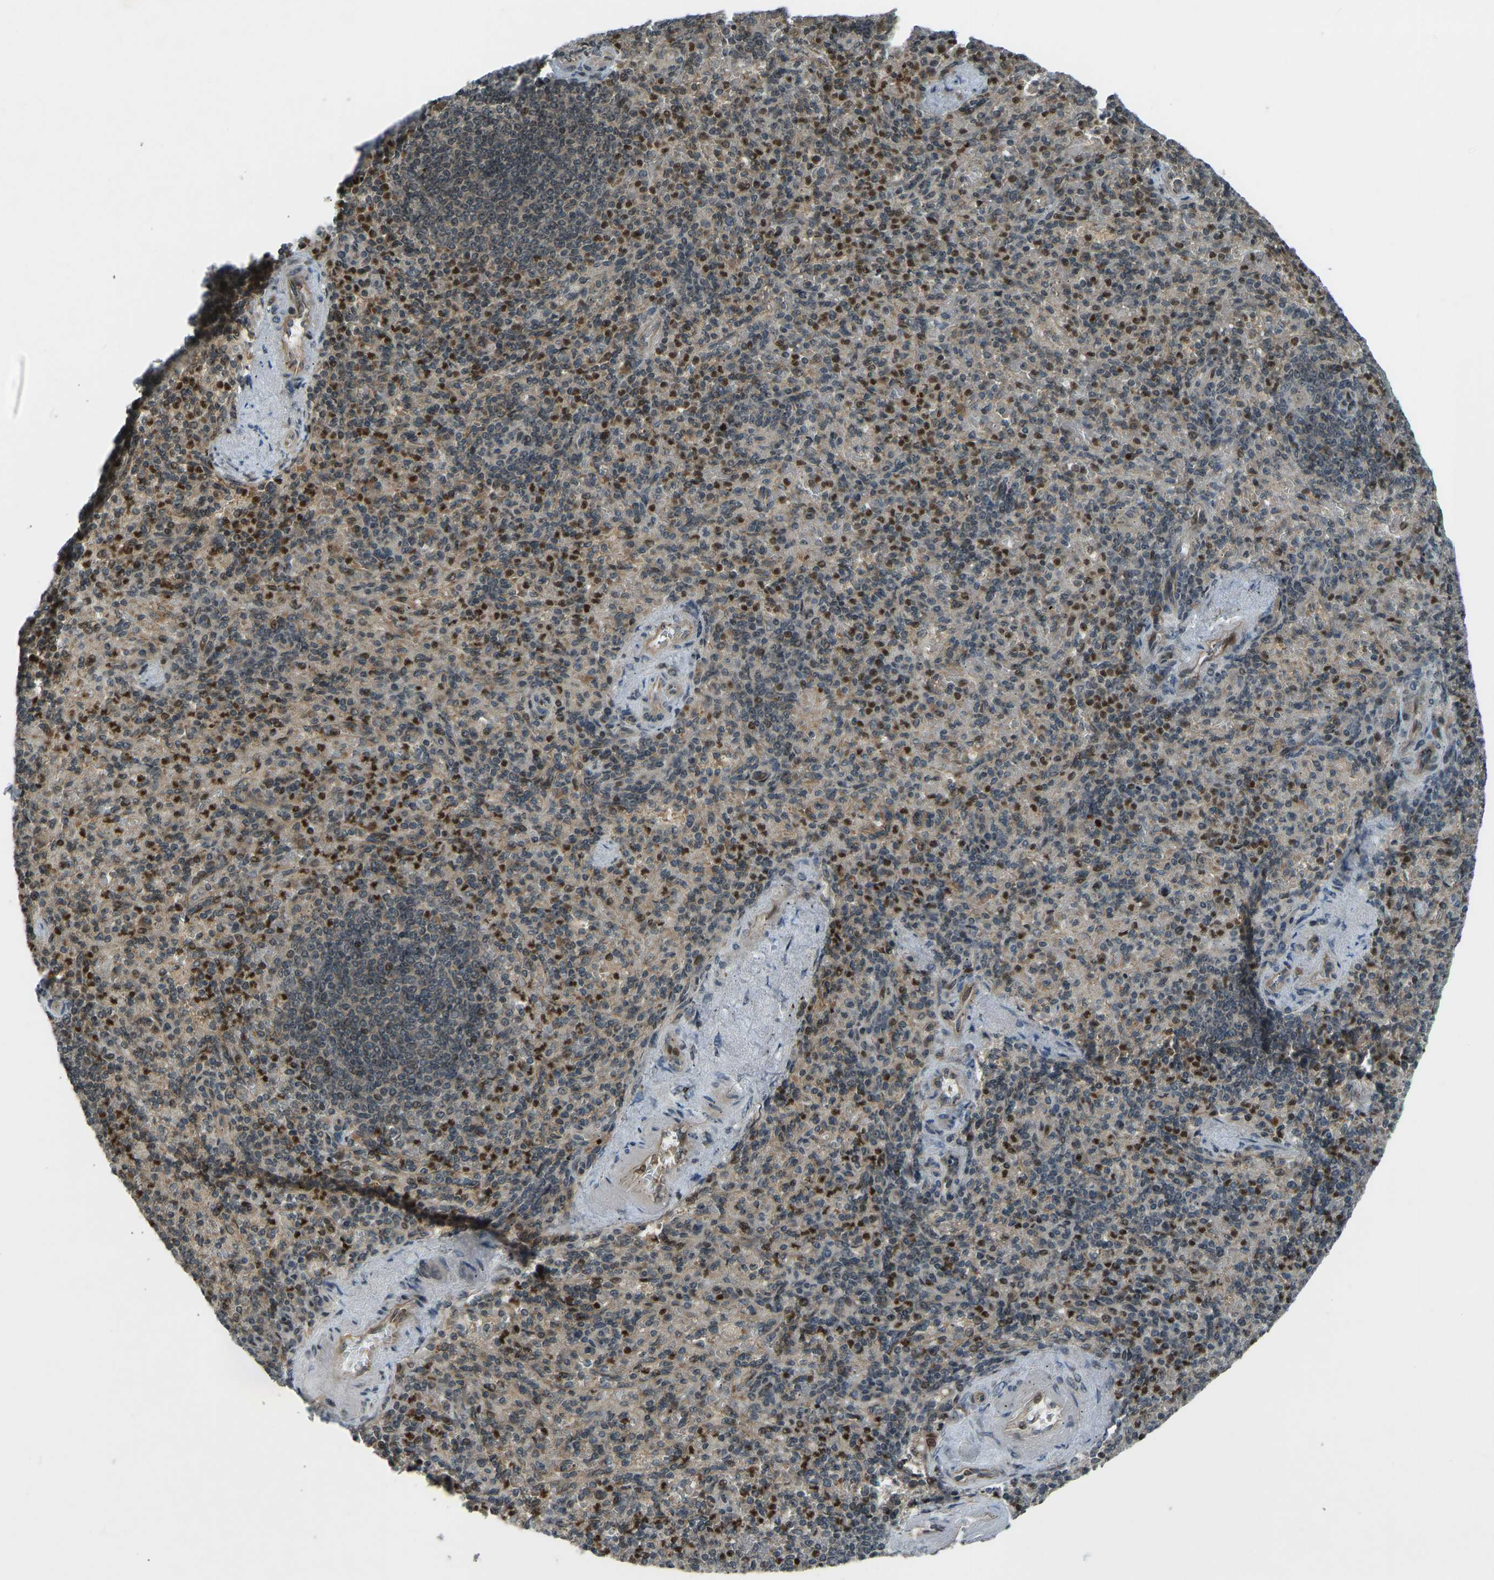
{"staining": {"intensity": "strong", "quantity": "25%-75%", "location": "cytoplasmic/membranous,nuclear"}, "tissue": "spleen", "cell_type": "Cells in red pulp", "image_type": "normal", "snomed": [{"axis": "morphology", "description": "Normal tissue, NOS"}, {"axis": "topography", "description": "Spleen"}], "caption": "Brown immunohistochemical staining in unremarkable spleen demonstrates strong cytoplasmic/membranous,nuclear expression in about 25%-75% of cells in red pulp.", "gene": "SVOPL", "patient": {"sex": "female", "age": 74}}